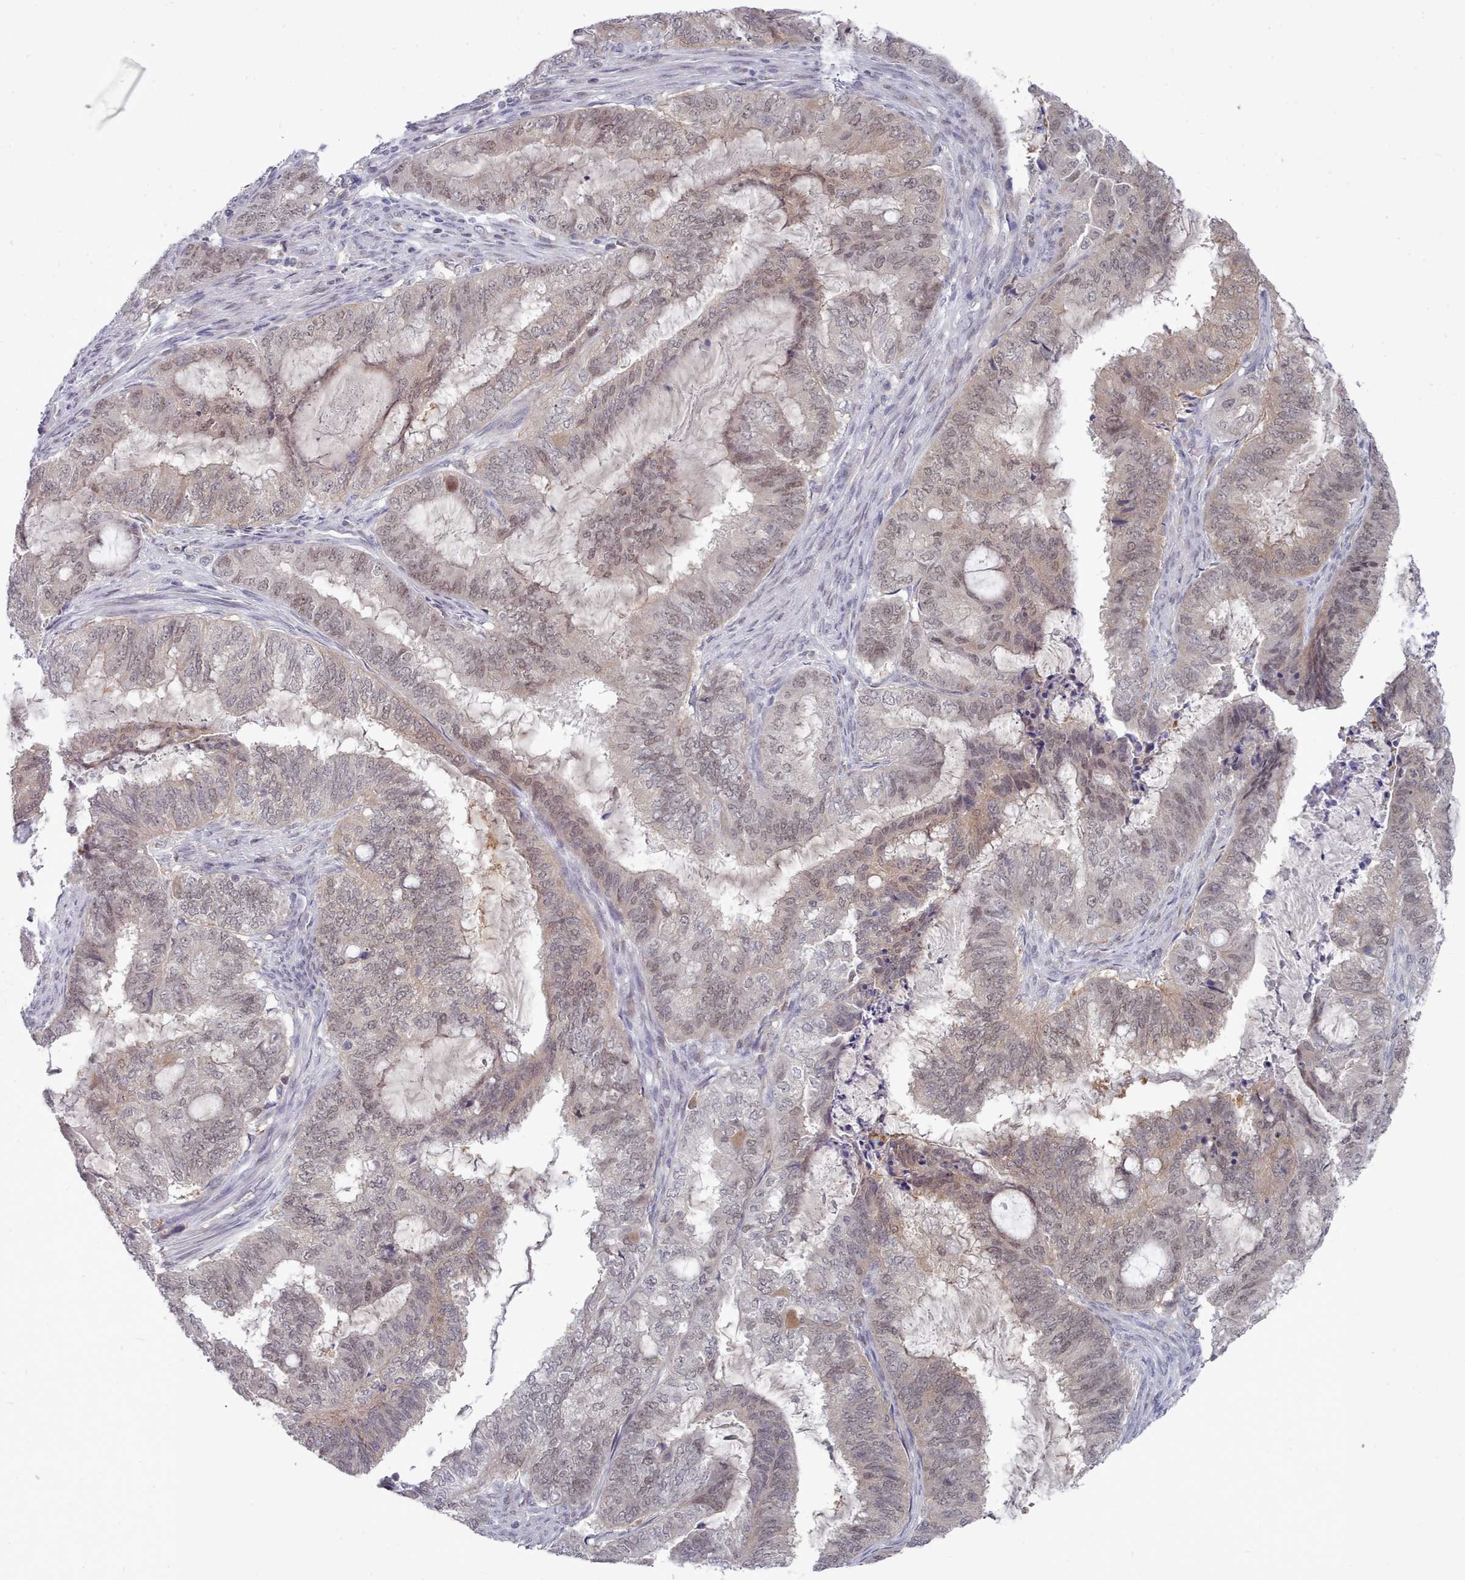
{"staining": {"intensity": "weak", "quantity": ">75%", "location": "nuclear"}, "tissue": "endometrial cancer", "cell_type": "Tumor cells", "image_type": "cancer", "snomed": [{"axis": "morphology", "description": "Adenocarcinoma, NOS"}, {"axis": "topography", "description": "Endometrium"}], "caption": "This is an image of immunohistochemistry staining of endometrial adenocarcinoma, which shows weak staining in the nuclear of tumor cells.", "gene": "GINS1", "patient": {"sex": "female", "age": 51}}